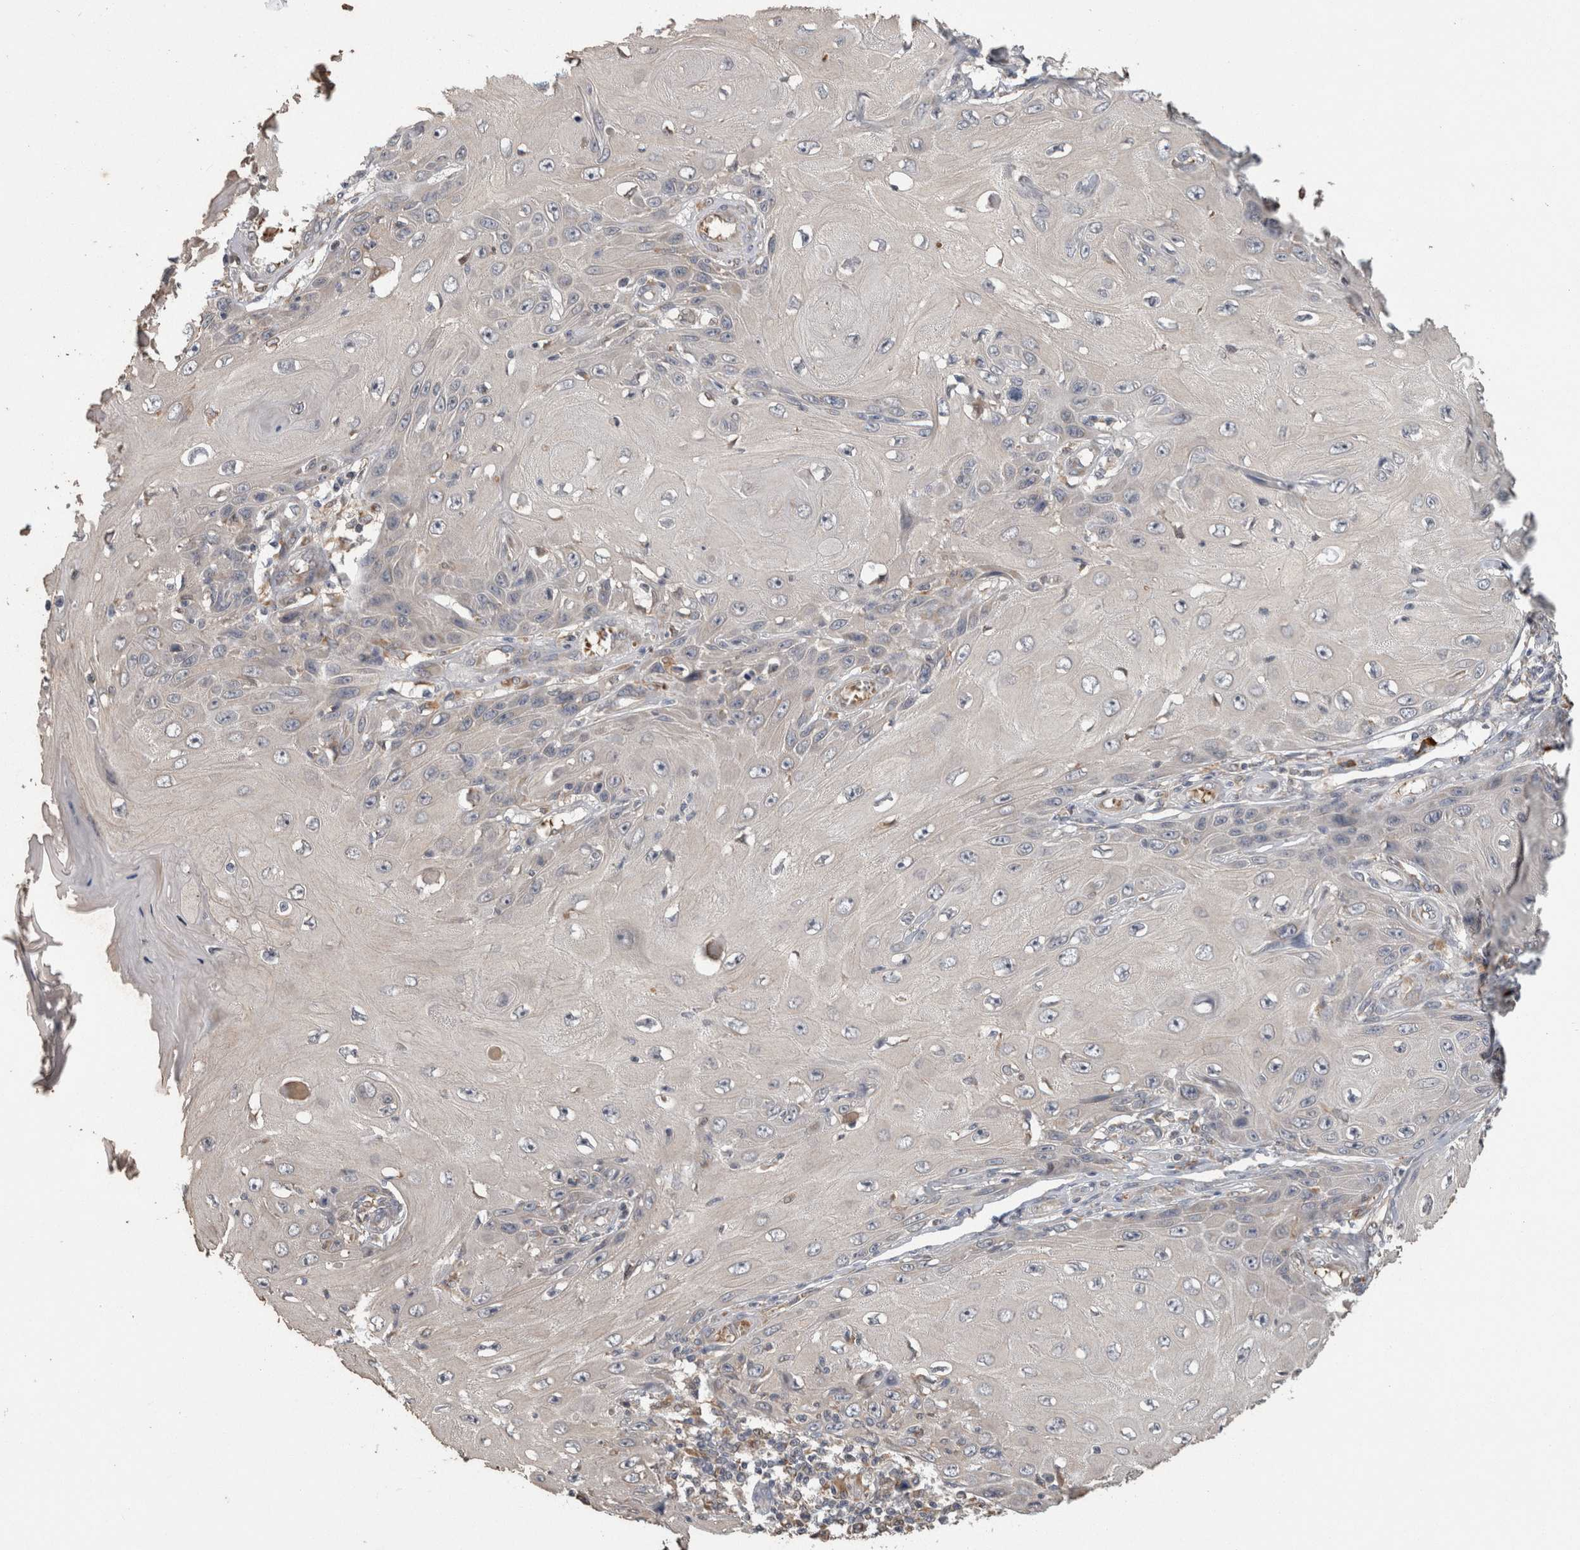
{"staining": {"intensity": "negative", "quantity": "none", "location": "none"}, "tissue": "skin cancer", "cell_type": "Tumor cells", "image_type": "cancer", "snomed": [{"axis": "morphology", "description": "Squamous cell carcinoma, NOS"}, {"axis": "topography", "description": "Skin"}], "caption": "Tumor cells show no significant protein staining in skin cancer.", "gene": "ADGRL3", "patient": {"sex": "female", "age": 73}}